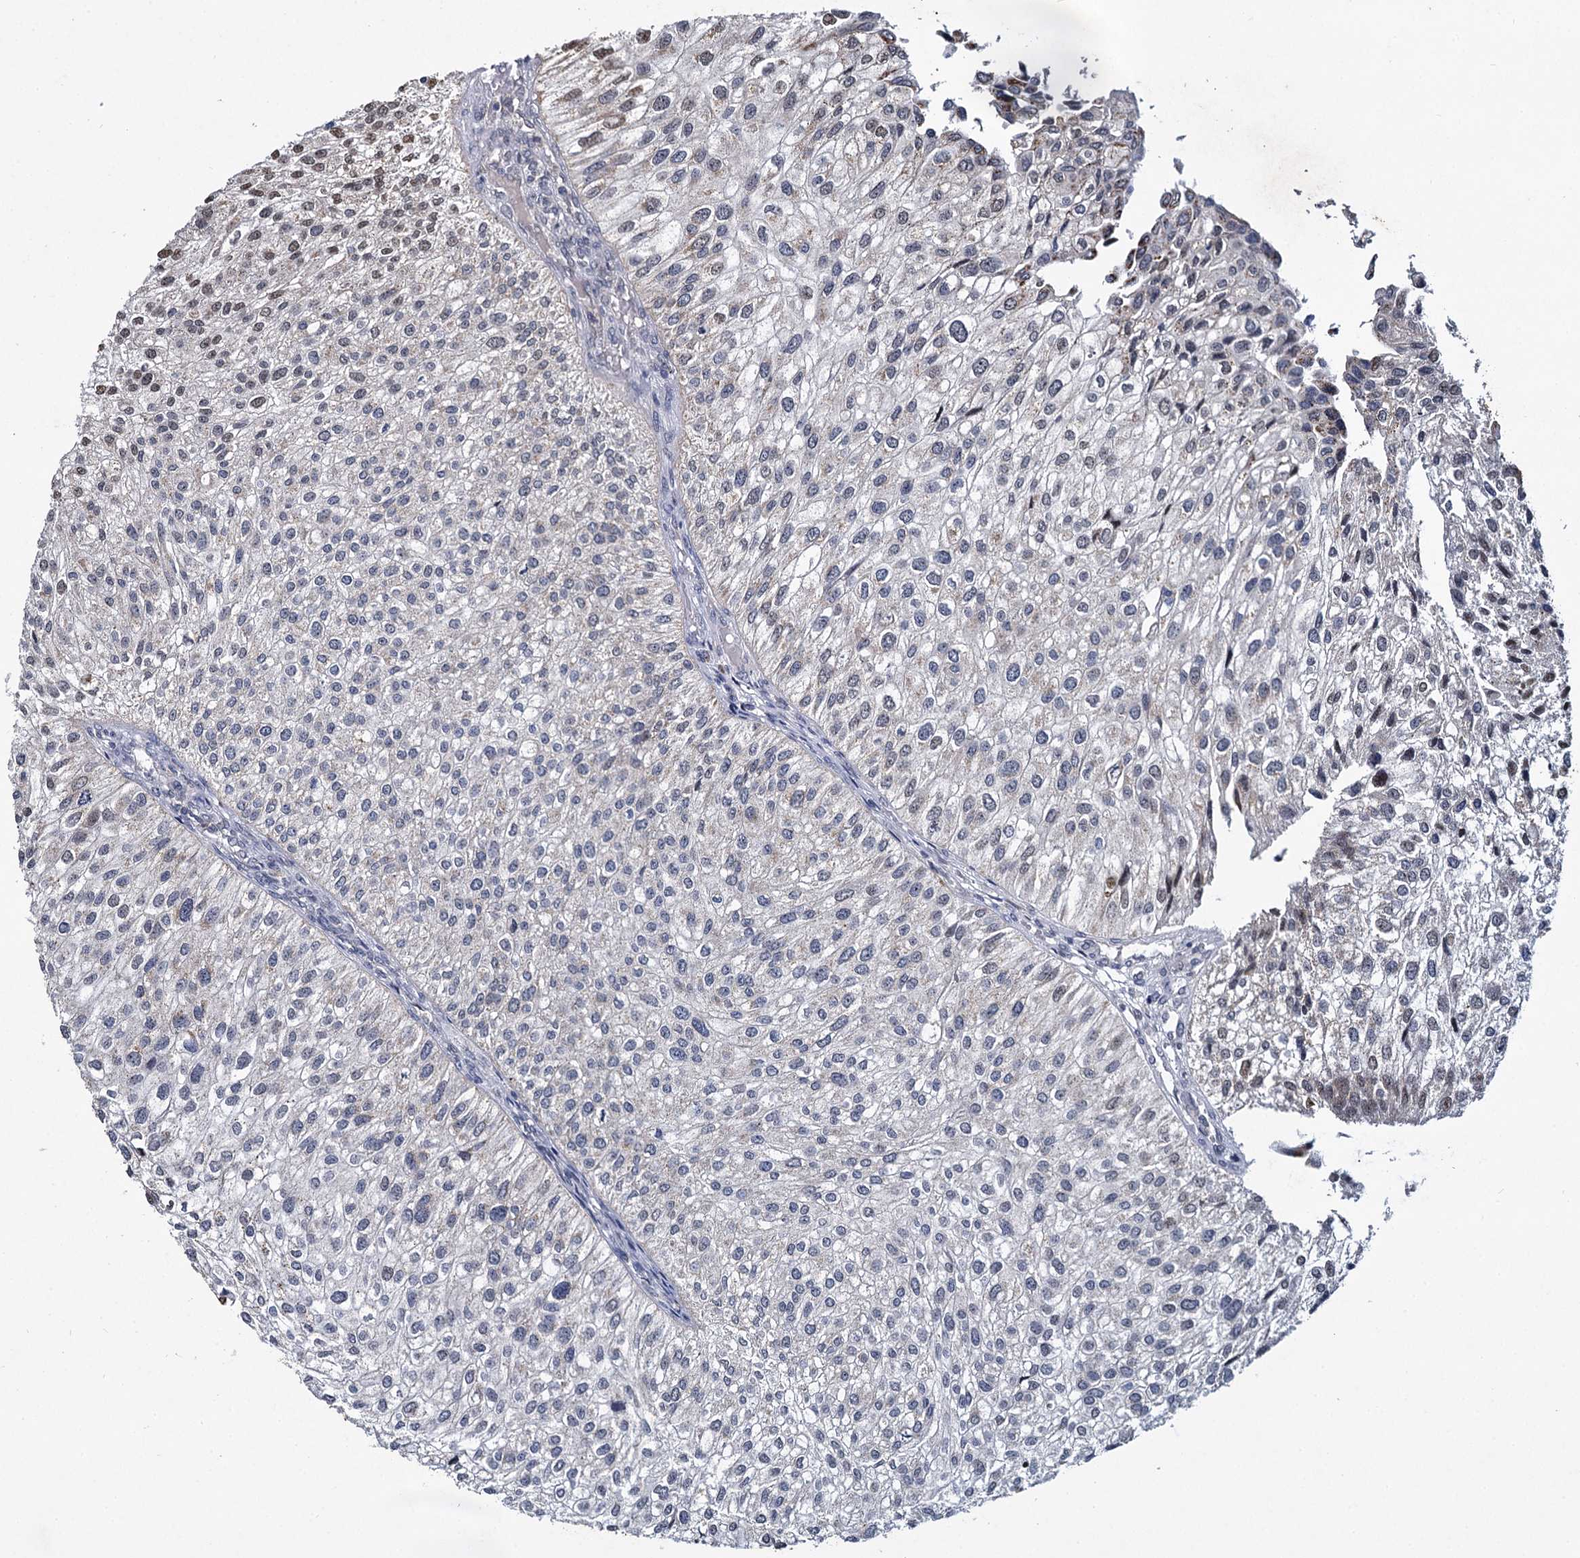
{"staining": {"intensity": "weak", "quantity": "<25%", "location": "nuclear"}, "tissue": "urothelial cancer", "cell_type": "Tumor cells", "image_type": "cancer", "snomed": [{"axis": "morphology", "description": "Urothelial carcinoma, Low grade"}, {"axis": "topography", "description": "Urinary bladder"}], "caption": "A photomicrograph of urothelial carcinoma (low-grade) stained for a protein displays no brown staining in tumor cells.", "gene": "RPUSD4", "patient": {"sex": "female", "age": 89}}